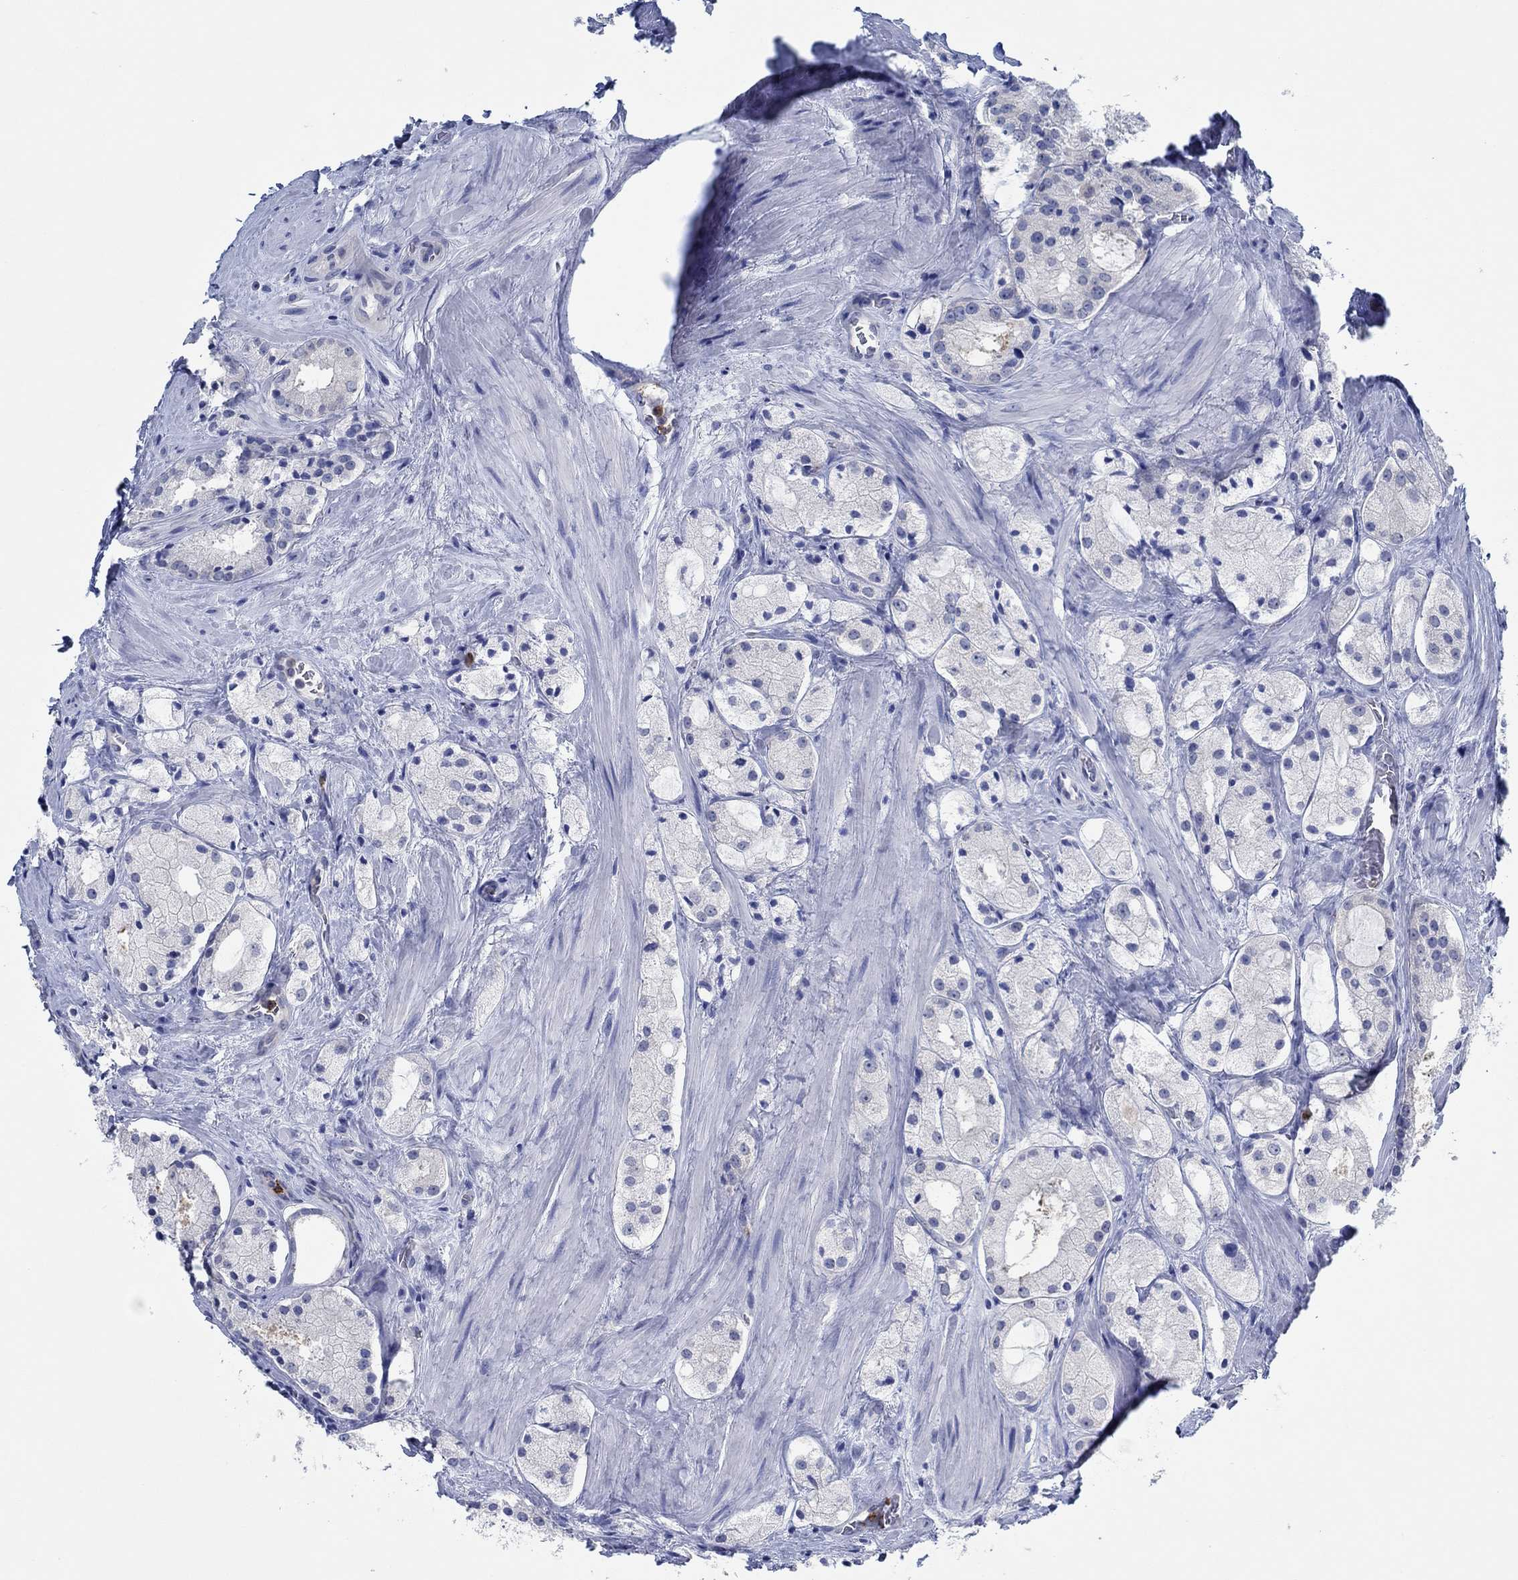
{"staining": {"intensity": "negative", "quantity": "none", "location": "none"}, "tissue": "prostate cancer", "cell_type": "Tumor cells", "image_type": "cancer", "snomed": [{"axis": "morphology", "description": "Adenocarcinoma, NOS"}, {"axis": "morphology", "description": "Adenocarcinoma, High grade"}, {"axis": "topography", "description": "Prostate"}], "caption": "Prostate adenocarcinoma stained for a protein using IHC reveals no staining tumor cells.", "gene": "ZNF671", "patient": {"sex": "male", "age": 64}}